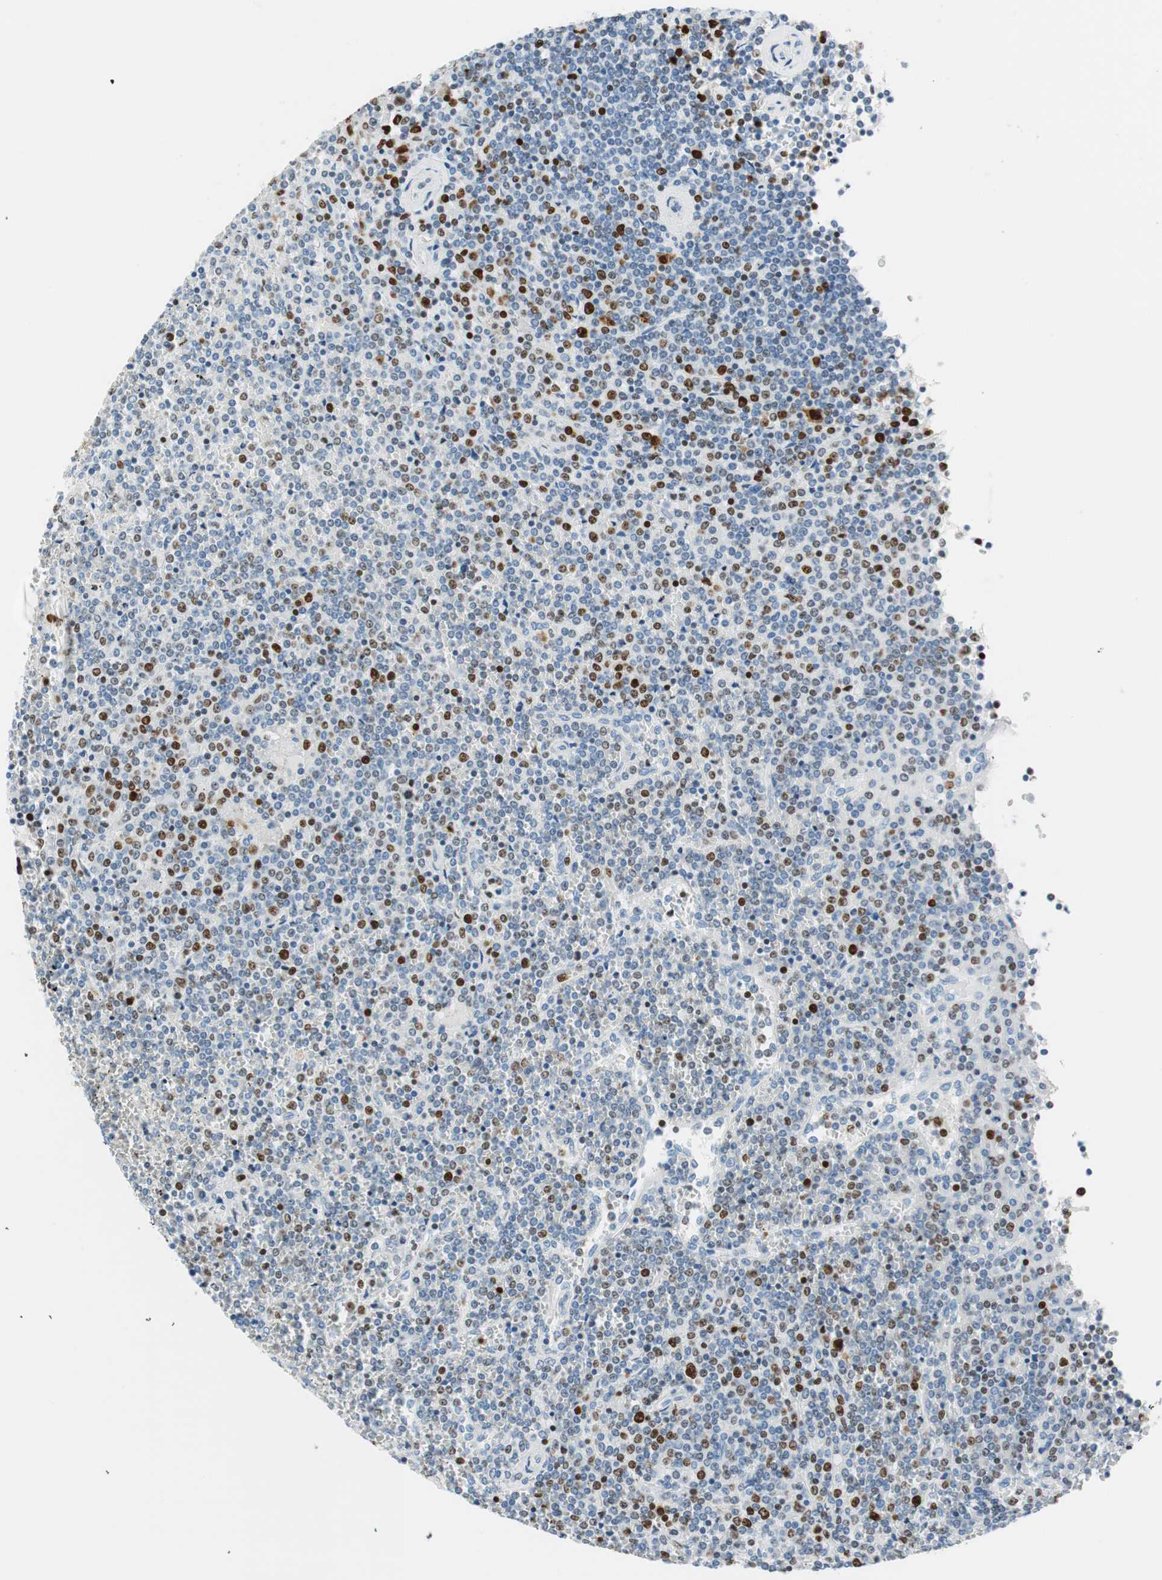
{"staining": {"intensity": "strong", "quantity": "<25%", "location": "nuclear"}, "tissue": "lymphoma", "cell_type": "Tumor cells", "image_type": "cancer", "snomed": [{"axis": "morphology", "description": "Malignant lymphoma, non-Hodgkin's type, Low grade"}, {"axis": "topography", "description": "Spleen"}], "caption": "An immunohistochemistry micrograph of neoplastic tissue is shown. Protein staining in brown labels strong nuclear positivity in low-grade malignant lymphoma, non-Hodgkin's type within tumor cells.", "gene": "EZH2", "patient": {"sex": "female", "age": 19}}